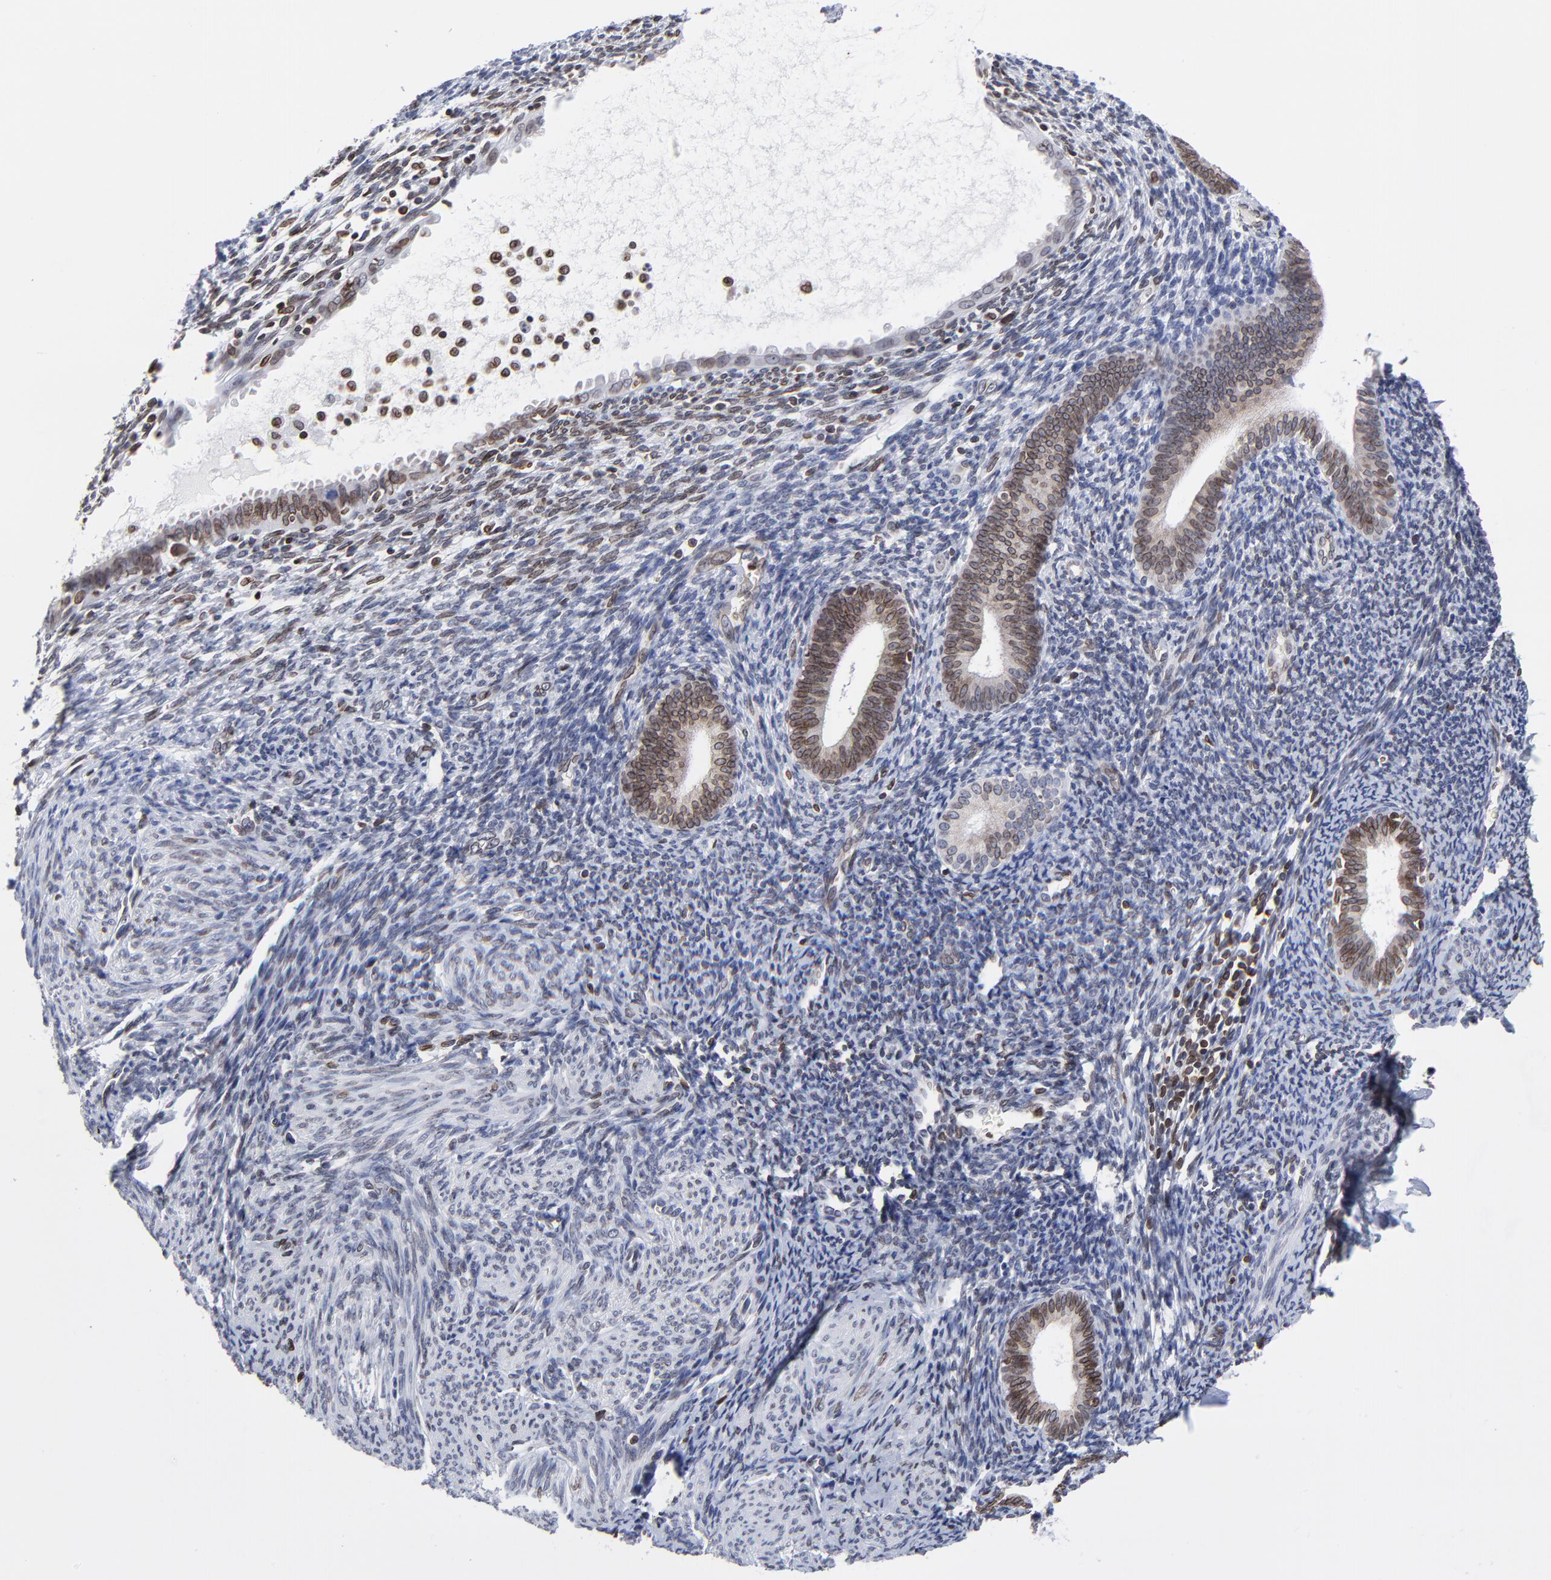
{"staining": {"intensity": "negative", "quantity": "none", "location": "none"}, "tissue": "endometrium", "cell_type": "Cells in endometrial stroma", "image_type": "normal", "snomed": [{"axis": "morphology", "description": "Normal tissue, NOS"}, {"axis": "topography", "description": "Smooth muscle"}, {"axis": "topography", "description": "Endometrium"}], "caption": "This is an immunohistochemistry histopathology image of unremarkable endometrium. There is no positivity in cells in endometrial stroma.", "gene": "THAP7", "patient": {"sex": "female", "age": 57}}